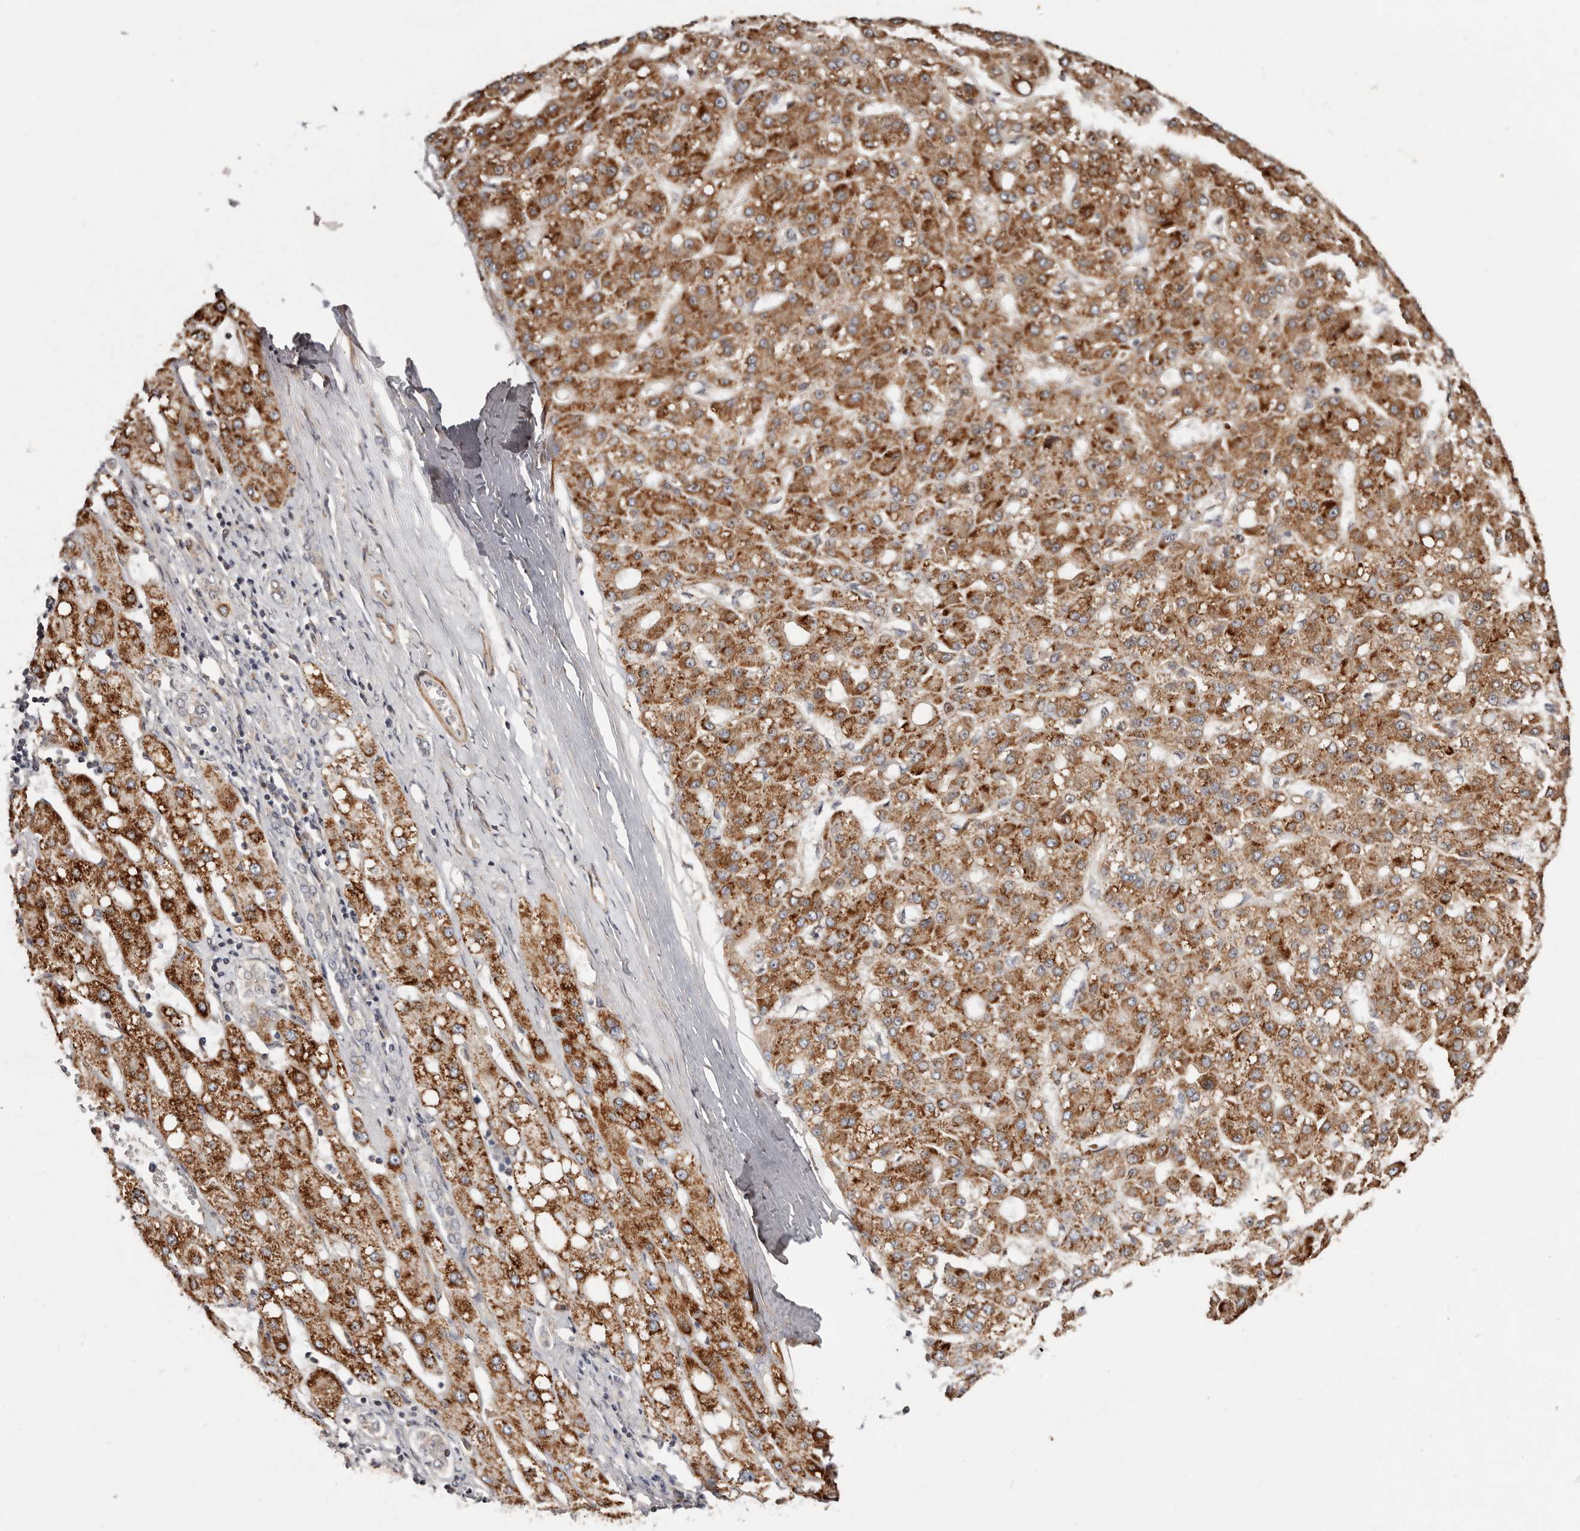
{"staining": {"intensity": "strong", "quantity": ">75%", "location": "cytoplasmic/membranous"}, "tissue": "liver cancer", "cell_type": "Tumor cells", "image_type": "cancer", "snomed": [{"axis": "morphology", "description": "Carcinoma, Hepatocellular, NOS"}, {"axis": "topography", "description": "Liver"}], "caption": "Human hepatocellular carcinoma (liver) stained with a protein marker displays strong staining in tumor cells.", "gene": "APOL6", "patient": {"sex": "male", "age": 67}}